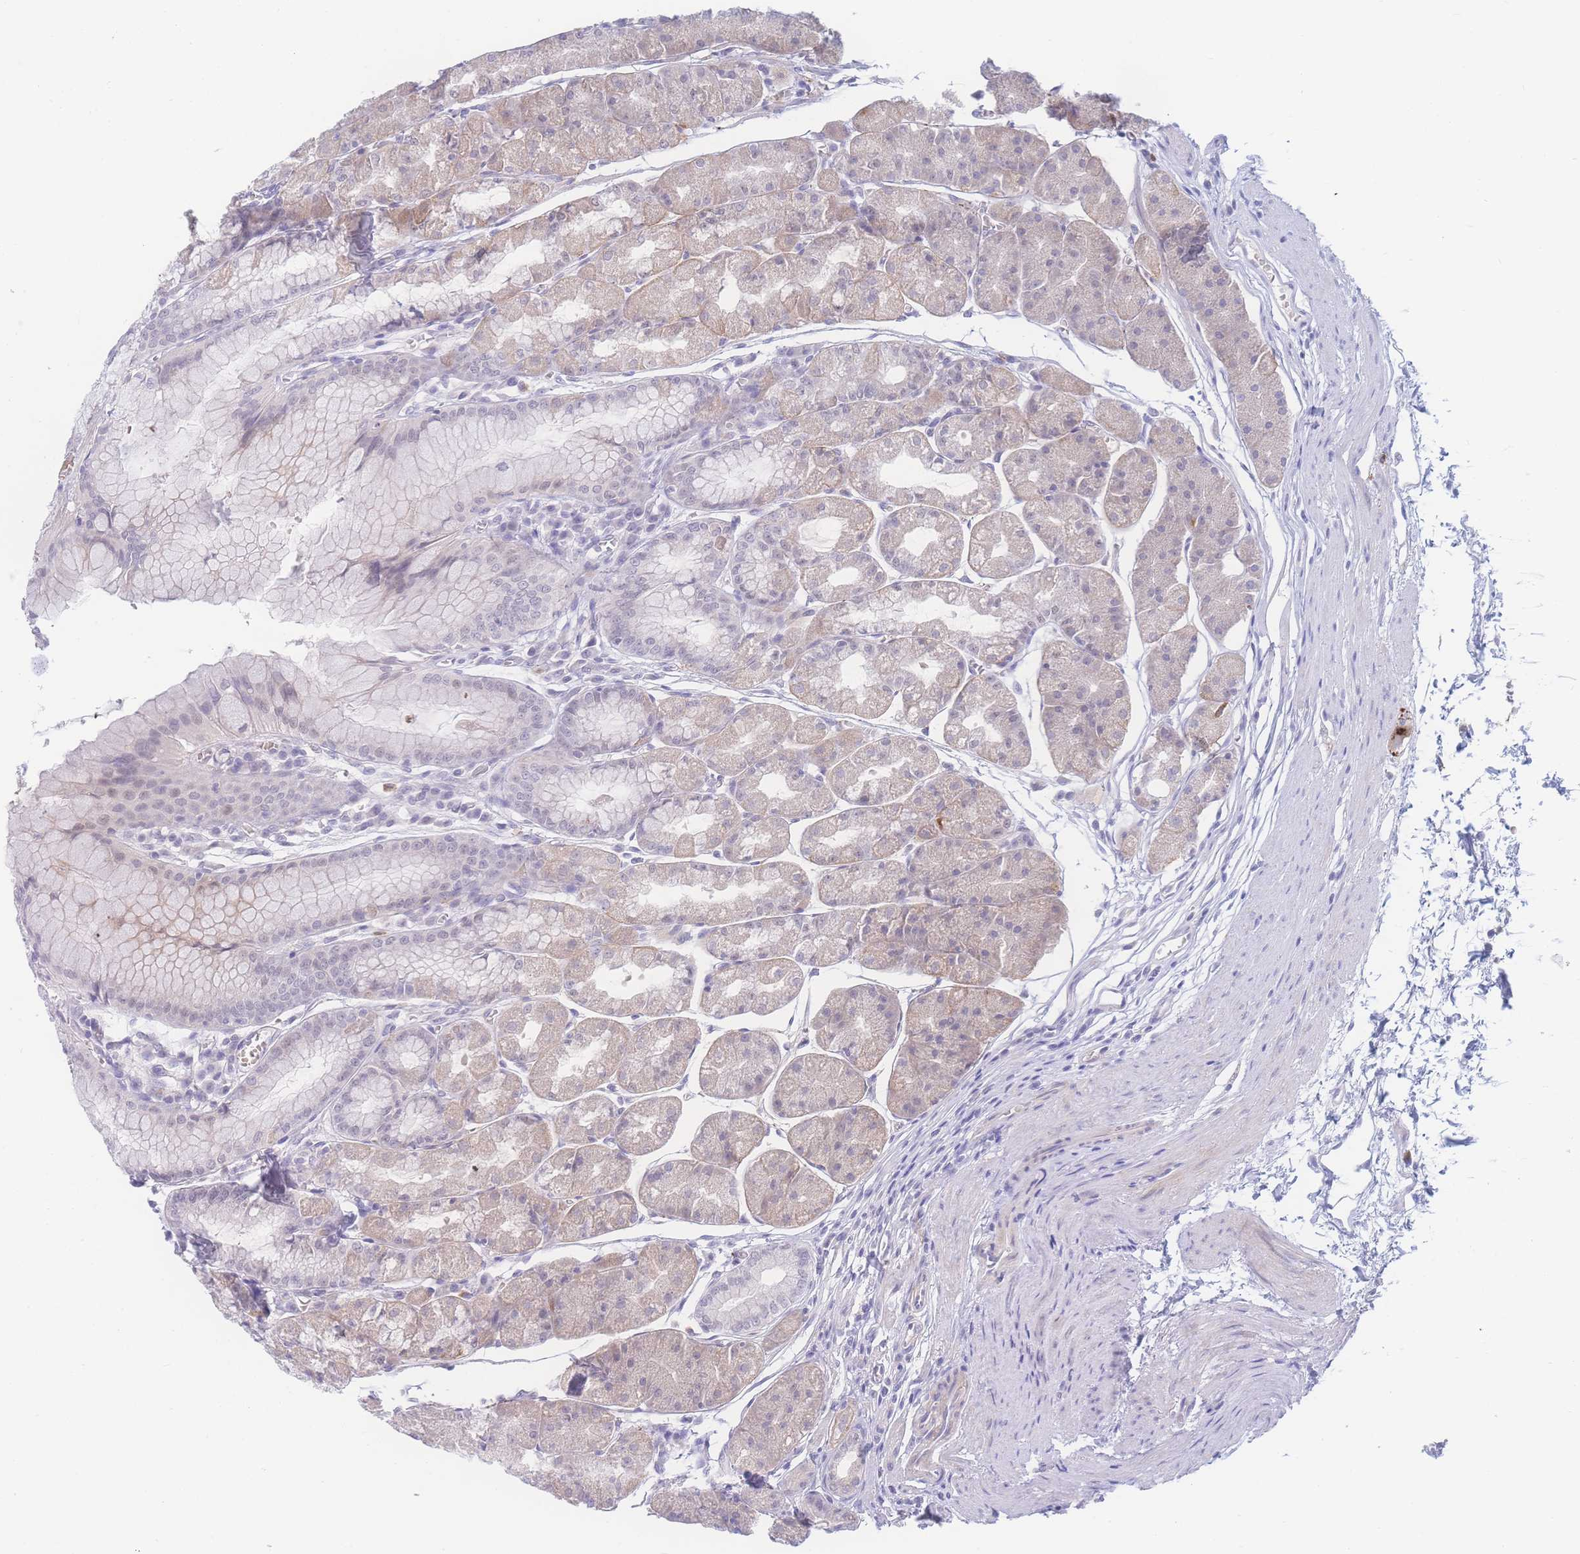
{"staining": {"intensity": "moderate", "quantity": "25%-75%", "location": "cytoplasmic/membranous"}, "tissue": "stomach", "cell_type": "Glandular cells", "image_type": "normal", "snomed": [{"axis": "morphology", "description": "Normal tissue, NOS"}, {"axis": "topography", "description": "Stomach"}], "caption": "A brown stain labels moderate cytoplasmic/membranous positivity of a protein in glandular cells of benign stomach. Immunohistochemistry (ihc) stains the protein of interest in brown and the nuclei are stained blue.", "gene": "PRSS22", "patient": {"sex": "male", "age": 55}}